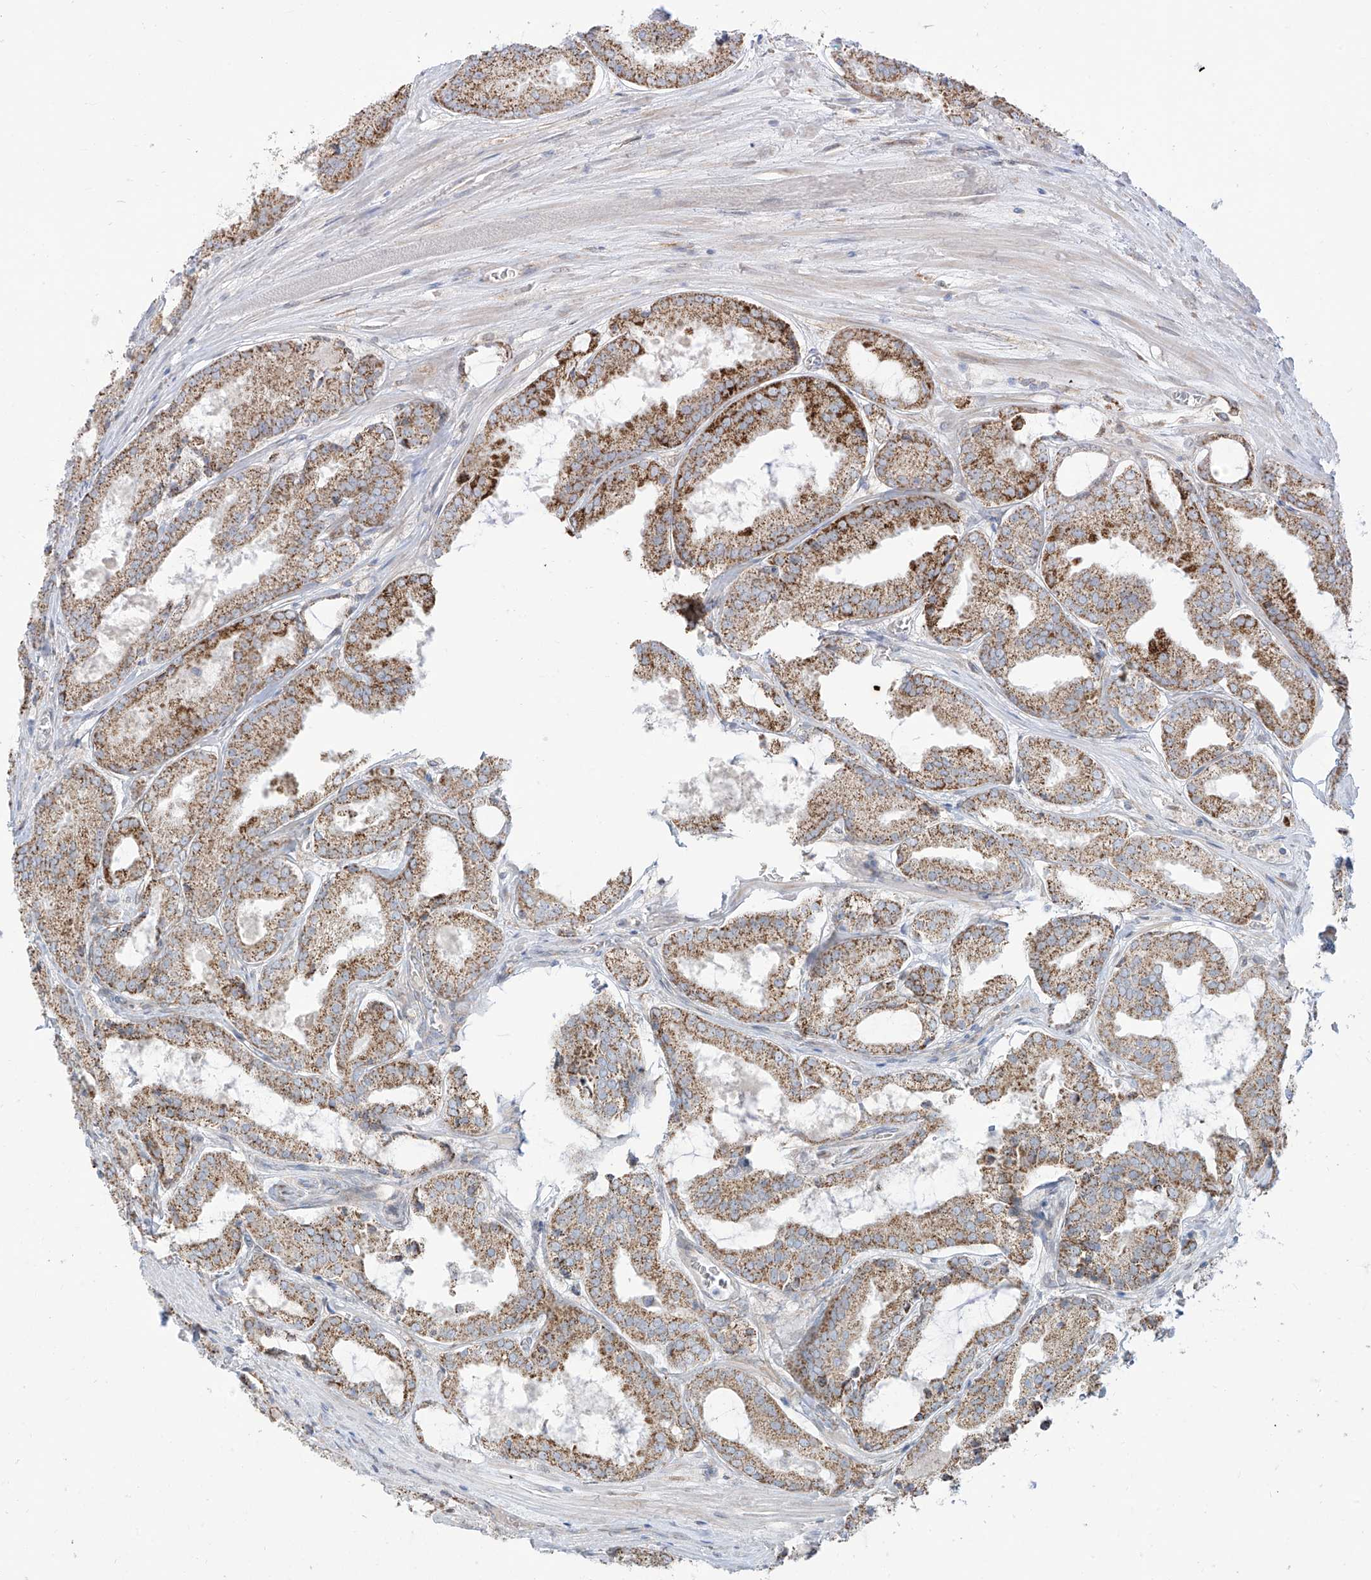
{"staining": {"intensity": "moderate", "quantity": ">75%", "location": "cytoplasmic/membranous"}, "tissue": "prostate cancer", "cell_type": "Tumor cells", "image_type": "cancer", "snomed": [{"axis": "morphology", "description": "Adenocarcinoma, Low grade"}, {"axis": "topography", "description": "Prostate"}], "caption": "Immunohistochemical staining of prostate low-grade adenocarcinoma reveals medium levels of moderate cytoplasmic/membranous protein expression in approximately >75% of tumor cells. (brown staining indicates protein expression, while blue staining denotes nuclei).", "gene": "ARHGEF40", "patient": {"sex": "male", "age": 67}}